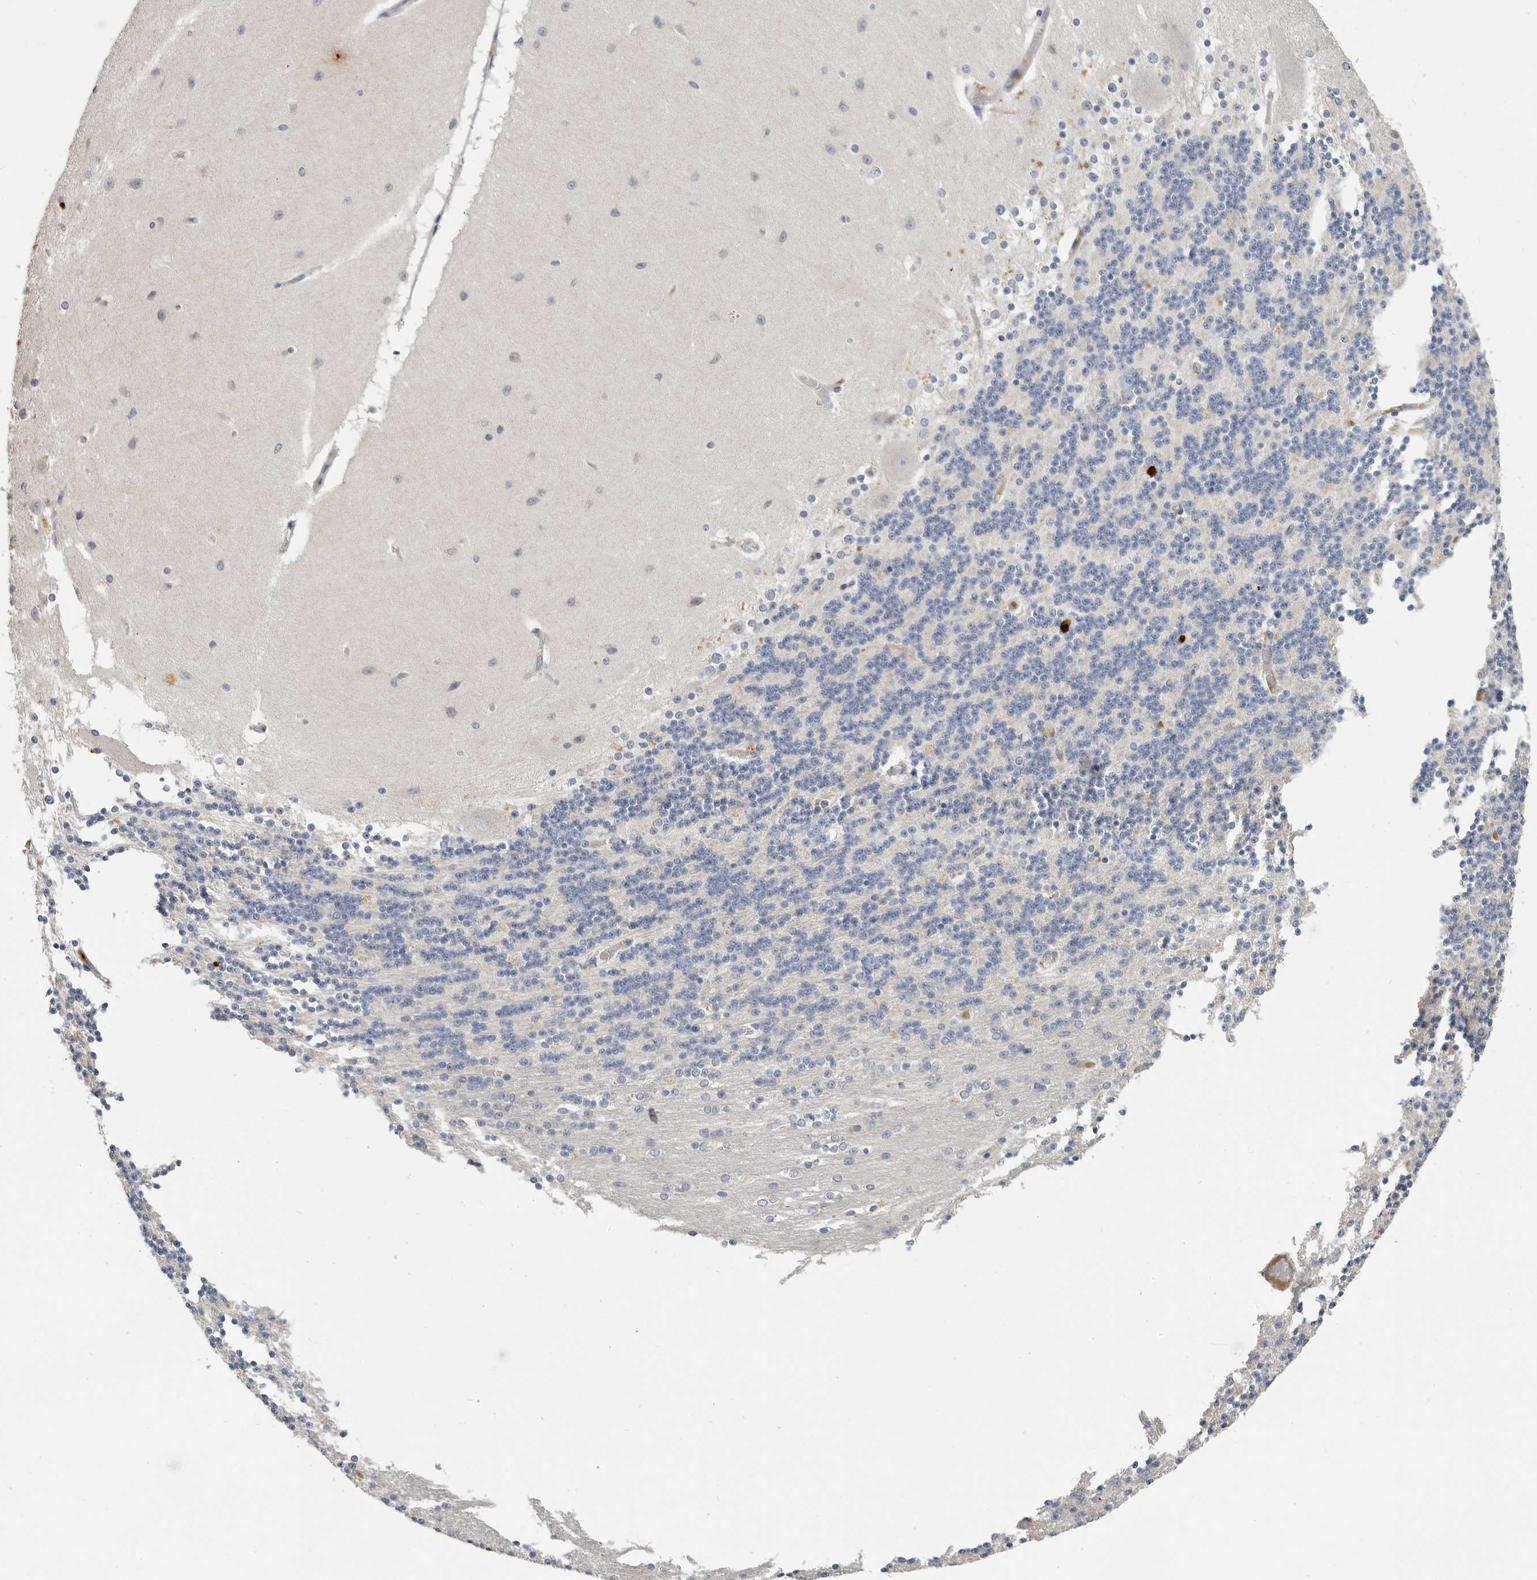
{"staining": {"intensity": "negative", "quantity": "none", "location": "none"}, "tissue": "cerebellum", "cell_type": "Cells in granular layer", "image_type": "normal", "snomed": [{"axis": "morphology", "description": "Normal tissue, NOS"}, {"axis": "topography", "description": "Cerebellum"}], "caption": "IHC image of unremarkable cerebellum: cerebellum stained with DAB (3,3'-diaminobenzidine) exhibits no significant protein expression in cells in granular layer. (Brightfield microscopy of DAB immunohistochemistry (IHC) at high magnification).", "gene": "LTBR", "patient": {"sex": "female", "age": 54}}